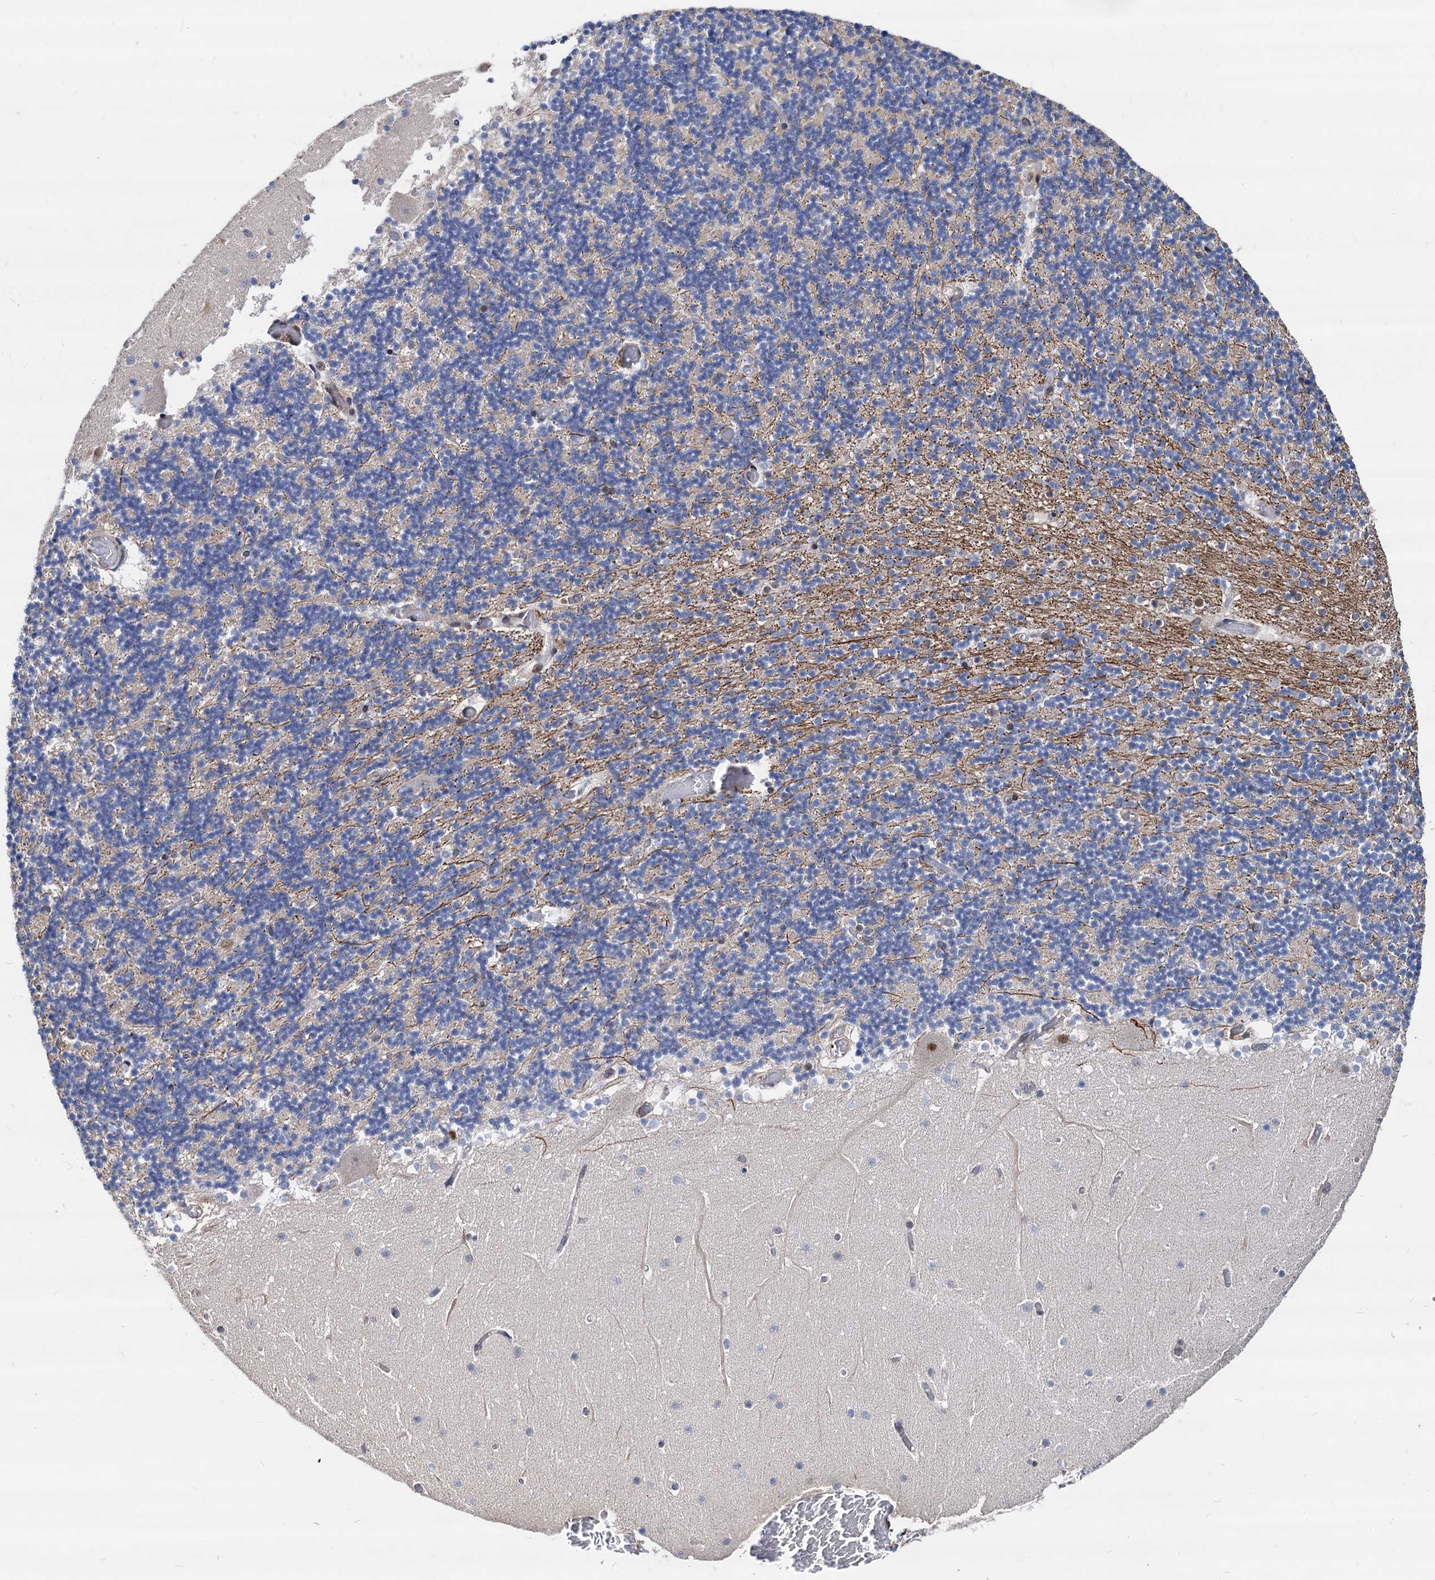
{"staining": {"intensity": "moderate", "quantity": "<25%", "location": "cytoplasmic/membranous"}, "tissue": "cerebellum", "cell_type": "Cells in granular layer", "image_type": "normal", "snomed": [{"axis": "morphology", "description": "Normal tissue, NOS"}, {"axis": "topography", "description": "Cerebellum"}], "caption": "Immunohistochemistry (IHC) photomicrograph of benign human cerebellum stained for a protein (brown), which shows low levels of moderate cytoplasmic/membranous staining in about <25% of cells in granular layer.", "gene": "PSMD4", "patient": {"sex": "female", "age": 28}}